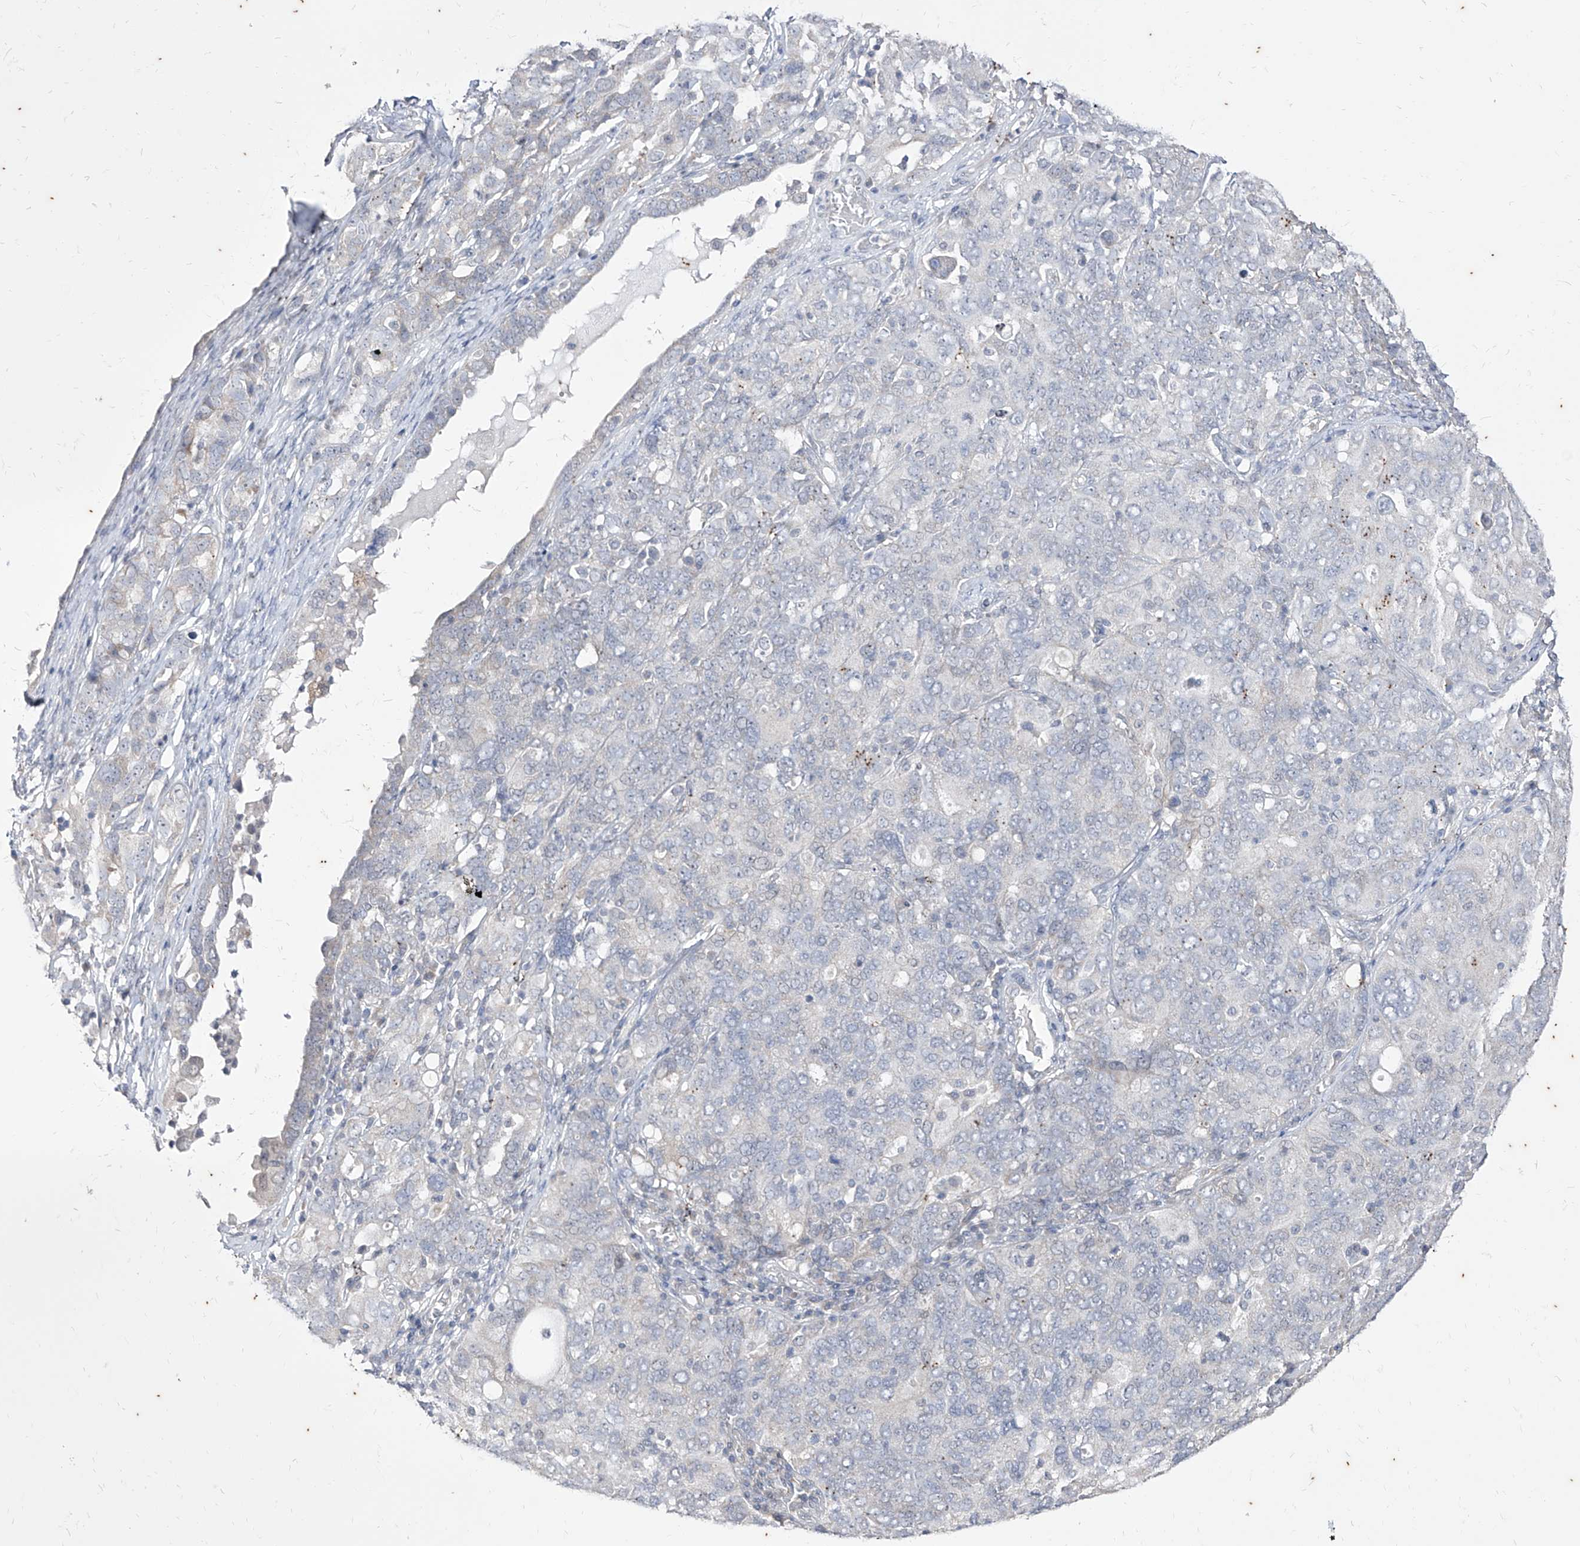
{"staining": {"intensity": "negative", "quantity": "none", "location": "none"}, "tissue": "ovarian cancer", "cell_type": "Tumor cells", "image_type": "cancer", "snomed": [{"axis": "morphology", "description": "Carcinoma, endometroid"}, {"axis": "topography", "description": "Ovary"}], "caption": "The immunohistochemistry image has no significant expression in tumor cells of ovarian endometroid carcinoma tissue. Brightfield microscopy of immunohistochemistry stained with DAB (3,3'-diaminobenzidine) (brown) and hematoxylin (blue), captured at high magnification.", "gene": "PHF20L1", "patient": {"sex": "female", "age": 62}}